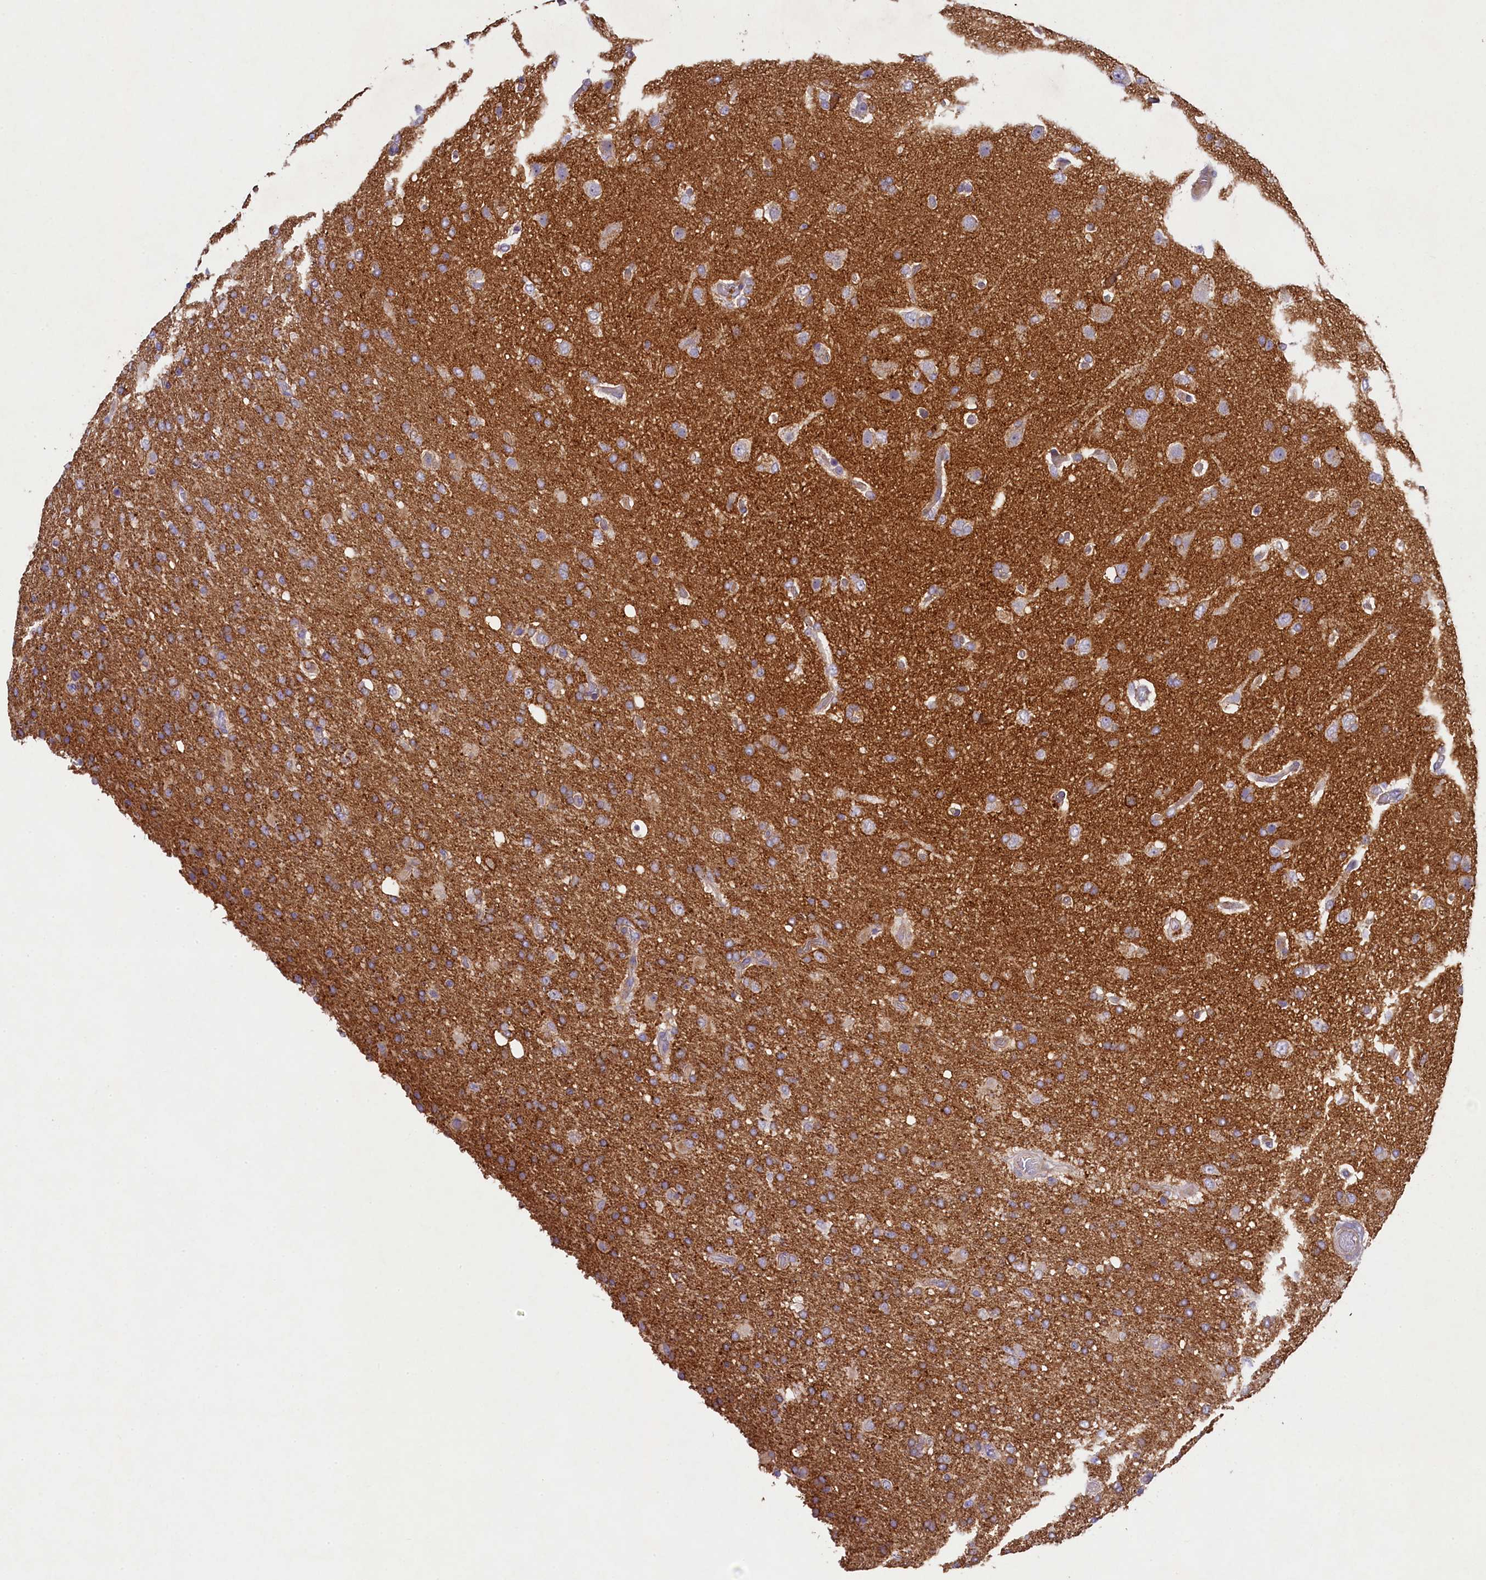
{"staining": {"intensity": "moderate", "quantity": "25%-75%", "location": "cytoplasmic/membranous"}, "tissue": "glioma", "cell_type": "Tumor cells", "image_type": "cancer", "snomed": [{"axis": "morphology", "description": "Glioma, malignant, High grade"}, {"axis": "topography", "description": "Brain"}], "caption": "Glioma stained with immunohistochemistry exhibits moderate cytoplasmic/membranous expression in approximately 25%-75% of tumor cells.", "gene": "FXYD6", "patient": {"sex": "female", "age": 74}}